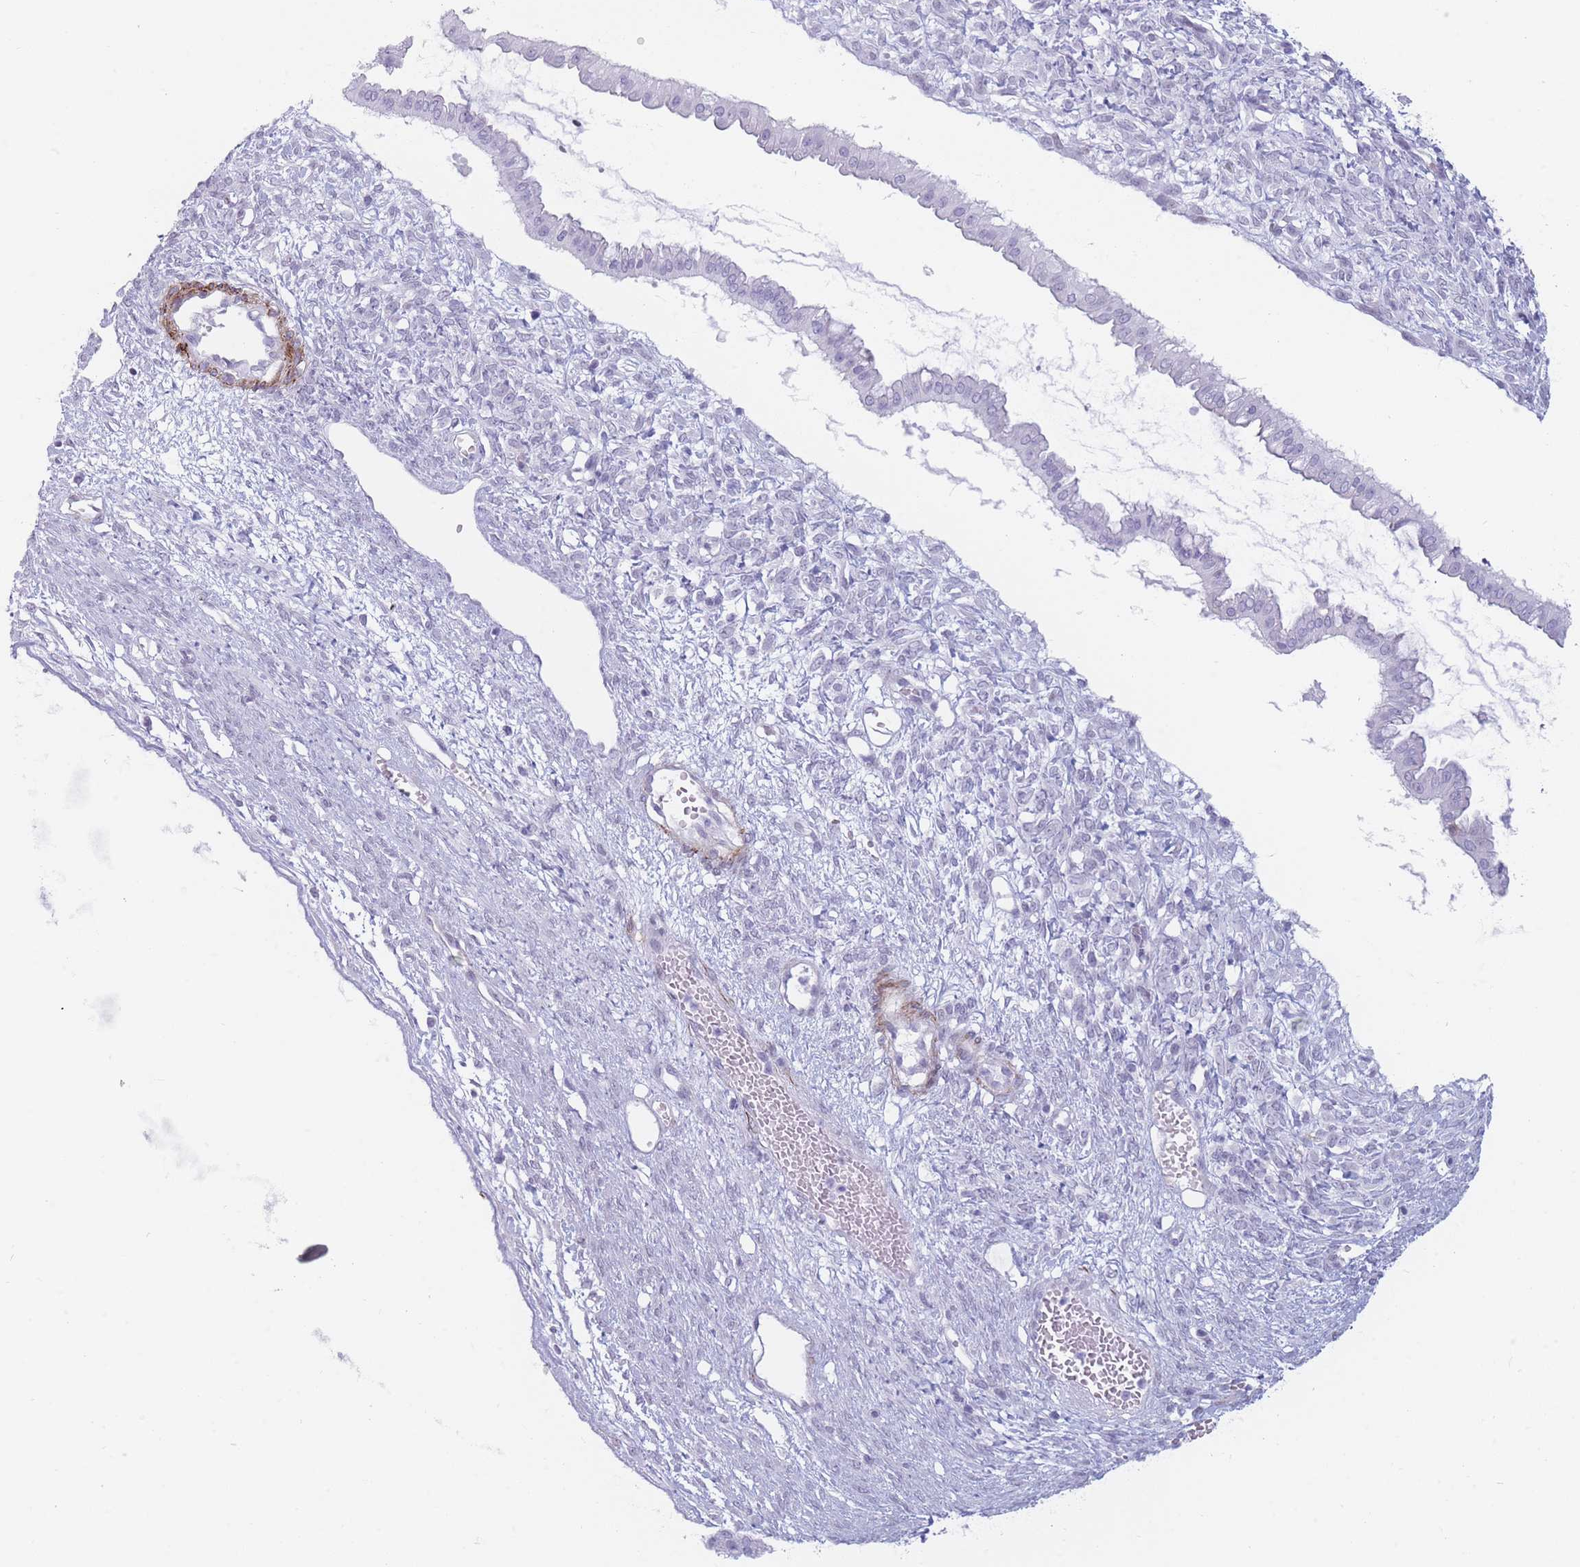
{"staining": {"intensity": "negative", "quantity": "none", "location": "none"}, "tissue": "ovarian cancer", "cell_type": "Tumor cells", "image_type": "cancer", "snomed": [{"axis": "morphology", "description": "Cystadenocarcinoma, mucinous, NOS"}, {"axis": "topography", "description": "Ovary"}], "caption": "Immunohistochemistry histopathology image of mucinous cystadenocarcinoma (ovarian) stained for a protein (brown), which reveals no staining in tumor cells.", "gene": "IFNA6", "patient": {"sex": "female", "age": 73}}